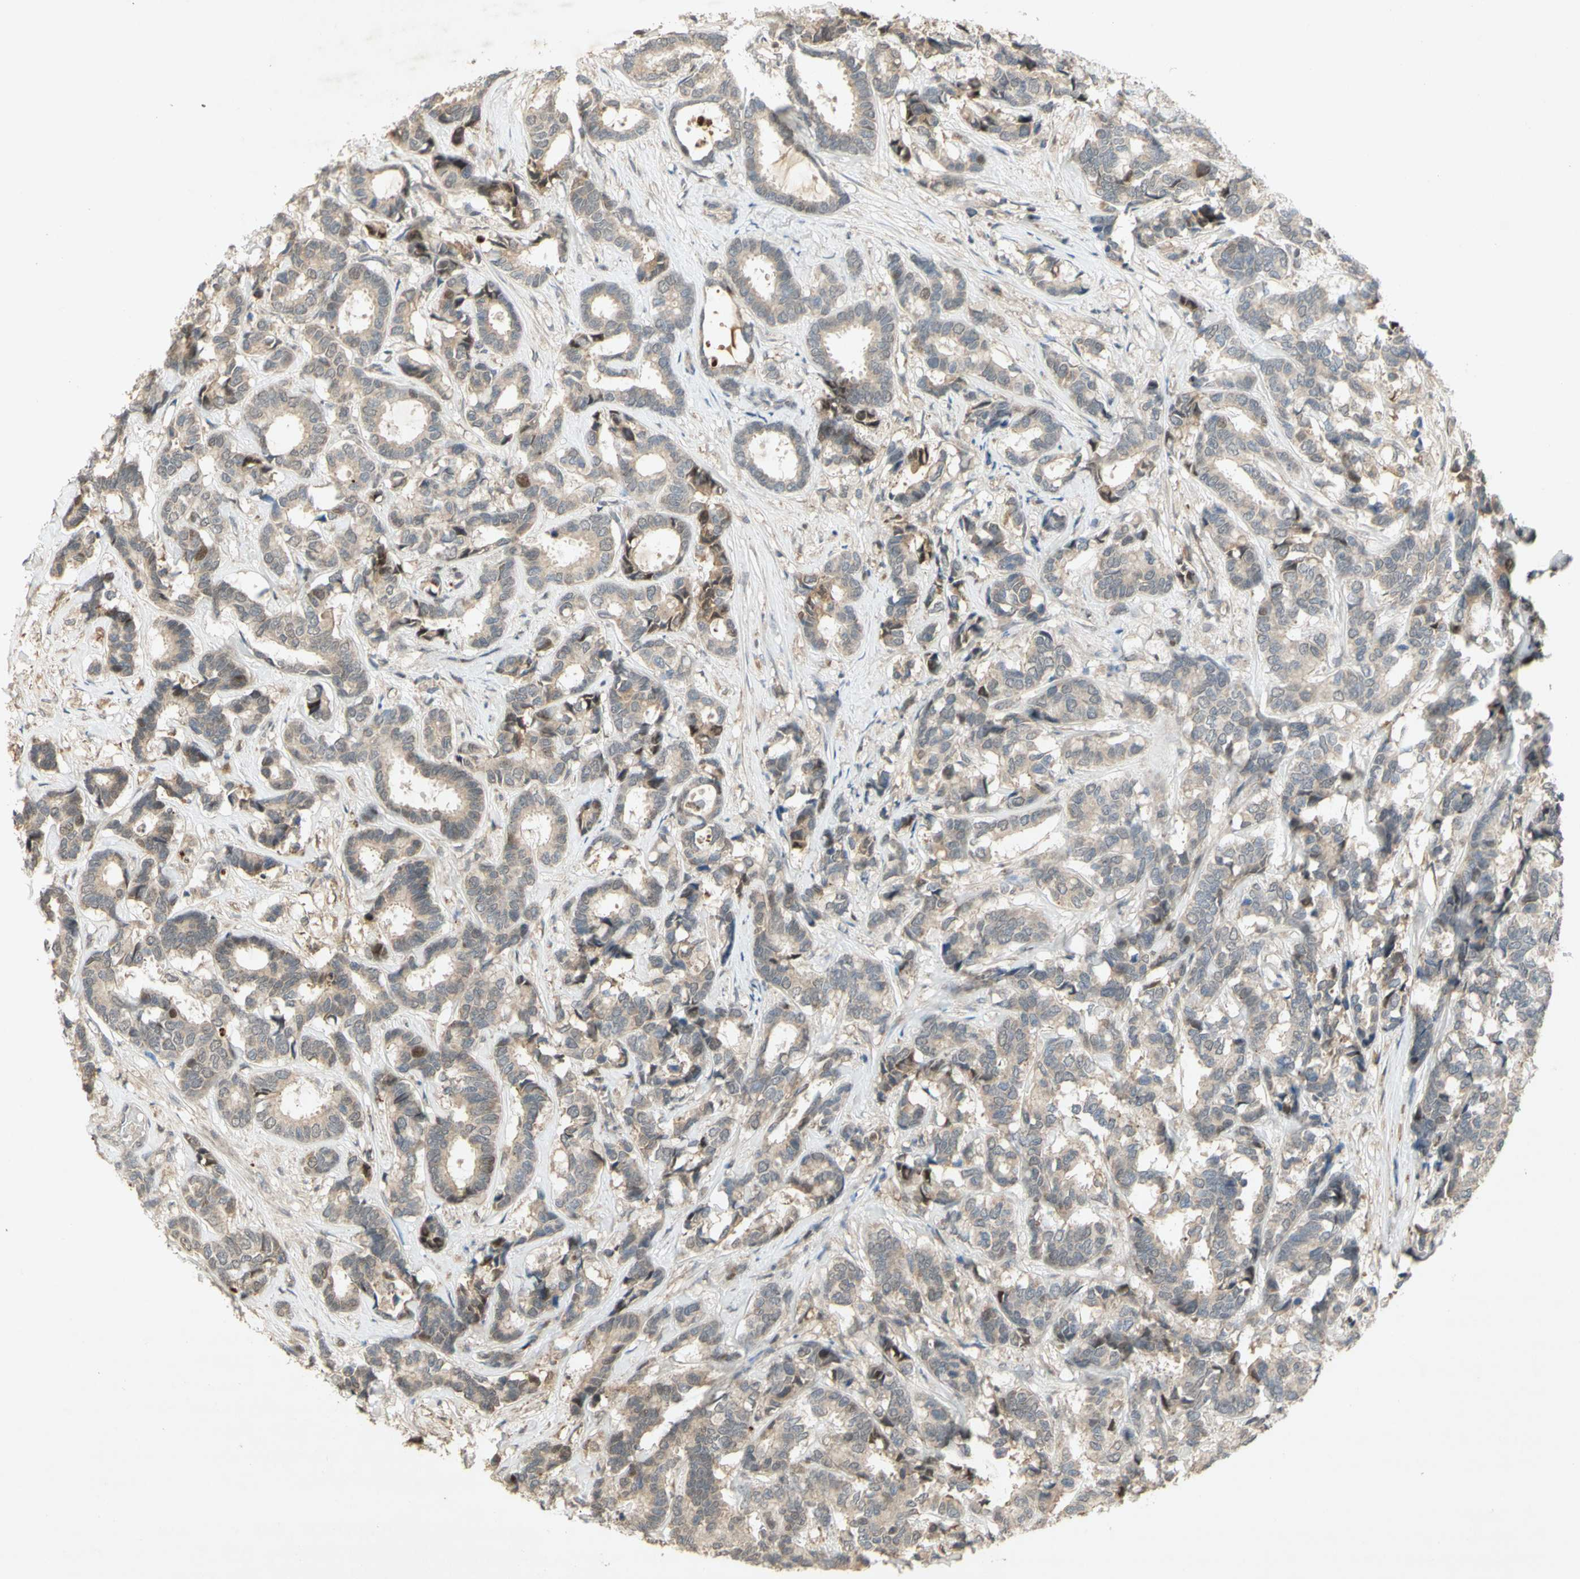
{"staining": {"intensity": "weak", "quantity": "<25%", "location": "cytoplasmic/membranous"}, "tissue": "breast cancer", "cell_type": "Tumor cells", "image_type": "cancer", "snomed": [{"axis": "morphology", "description": "Duct carcinoma"}, {"axis": "topography", "description": "Breast"}], "caption": "The image displays no staining of tumor cells in breast cancer. The staining is performed using DAB (3,3'-diaminobenzidine) brown chromogen with nuclei counter-stained in using hematoxylin.", "gene": "NRG4", "patient": {"sex": "female", "age": 87}}